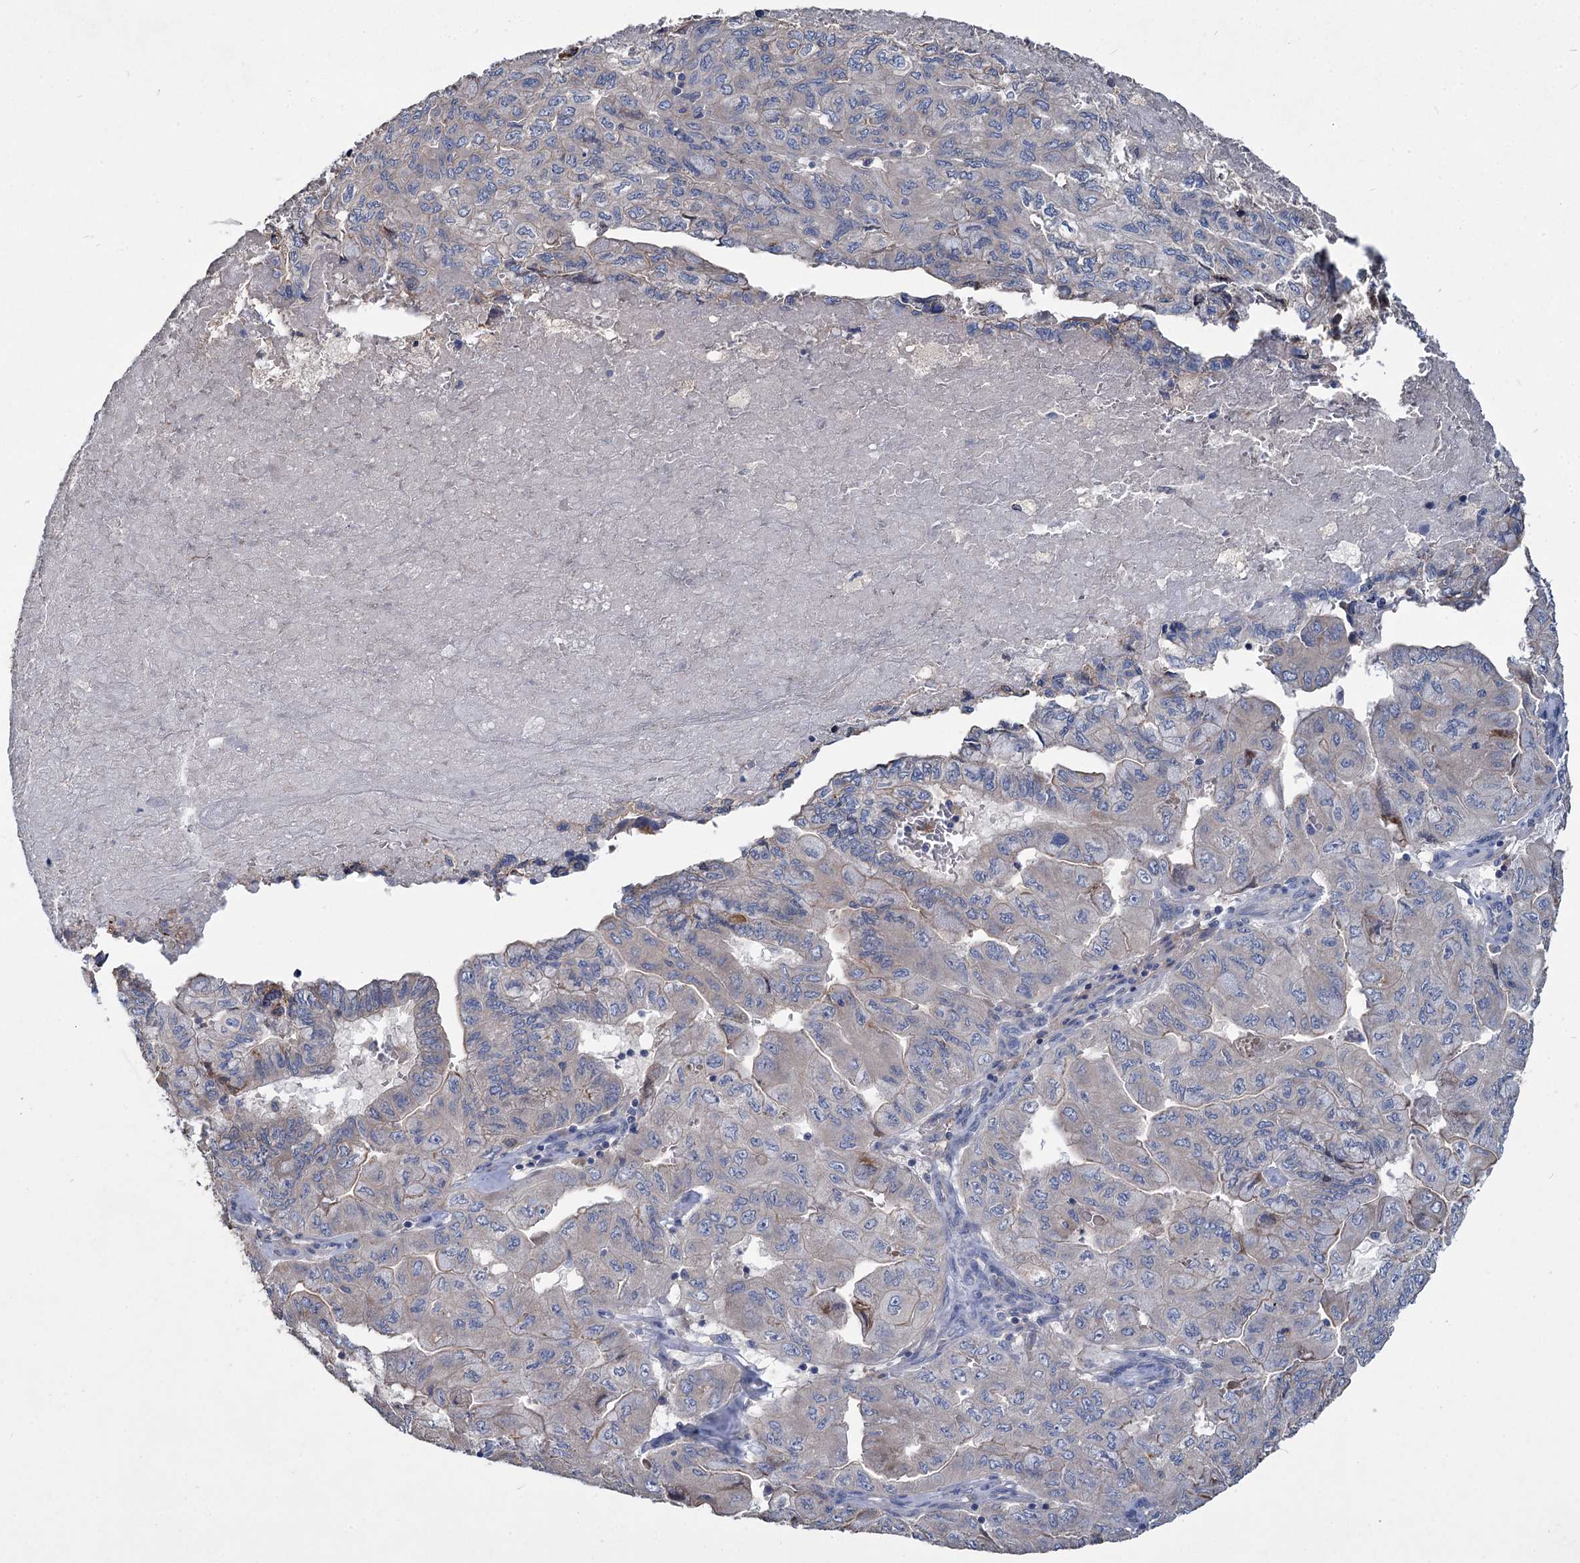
{"staining": {"intensity": "negative", "quantity": "none", "location": "none"}, "tissue": "pancreatic cancer", "cell_type": "Tumor cells", "image_type": "cancer", "snomed": [{"axis": "morphology", "description": "Adenocarcinoma, NOS"}, {"axis": "topography", "description": "Pancreas"}], "caption": "Immunohistochemistry image of pancreatic cancer (adenocarcinoma) stained for a protein (brown), which reveals no positivity in tumor cells. (DAB (3,3'-diaminobenzidine) immunohistochemistry (IHC) with hematoxylin counter stain).", "gene": "URAD", "patient": {"sex": "male", "age": 51}}